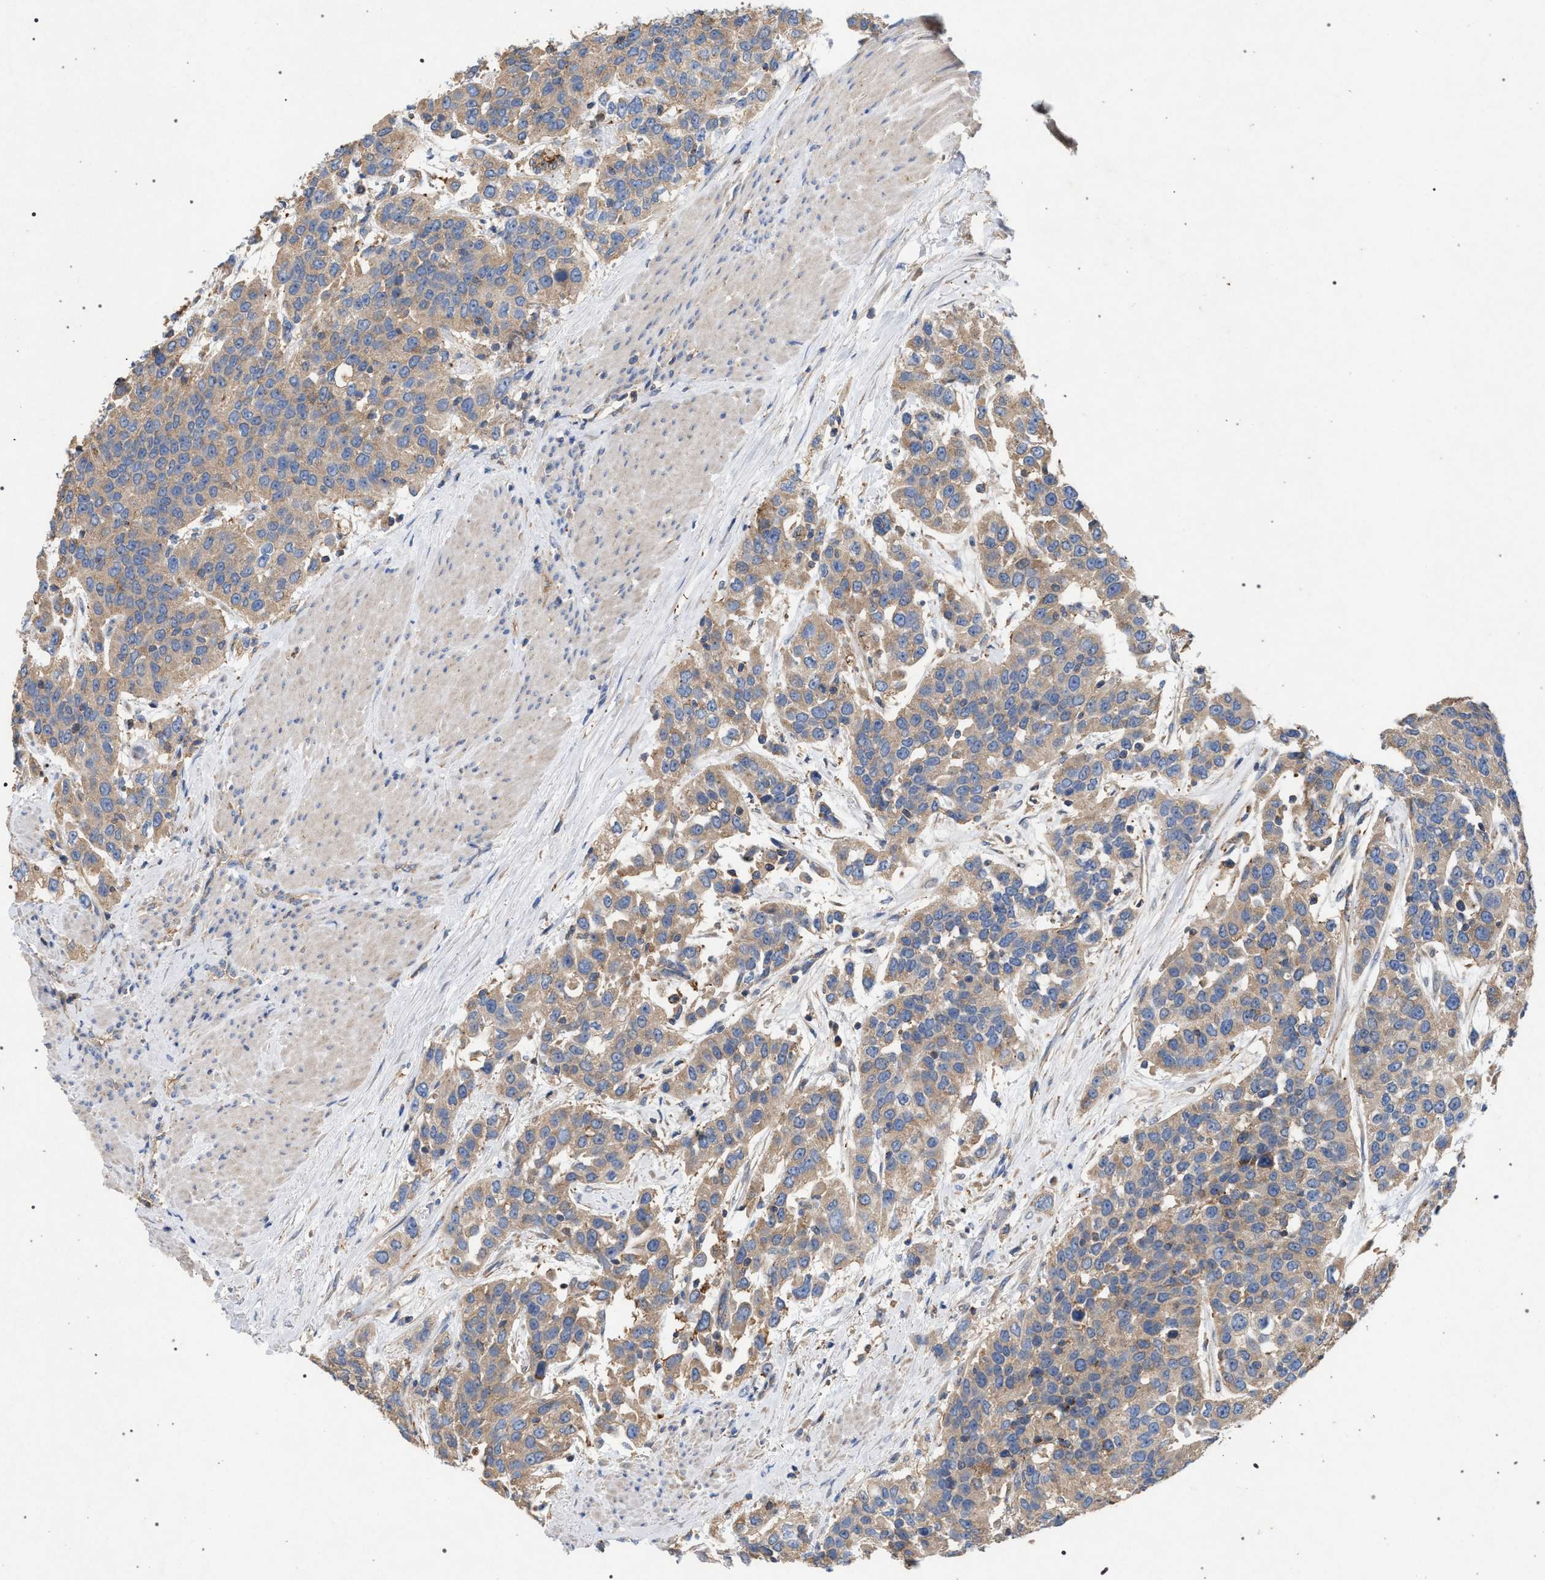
{"staining": {"intensity": "weak", "quantity": ">75%", "location": "cytoplasmic/membranous"}, "tissue": "urothelial cancer", "cell_type": "Tumor cells", "image_type": "cancer", "snomed": [{"axis": "morphology", "description": "Urothelial carcinoma, High grade"}, {"axis": "topography", "description": "Urinary bladder"}], "caption": "A high-resolution image shows IHC staining of urothelial carcinoma (high-grade), which reveals weak cytoplasmic/membranous positivity in about >75% of tumor cells.", "gene": "VPS13A", "patient": {"sex": "female", "age": 80}}